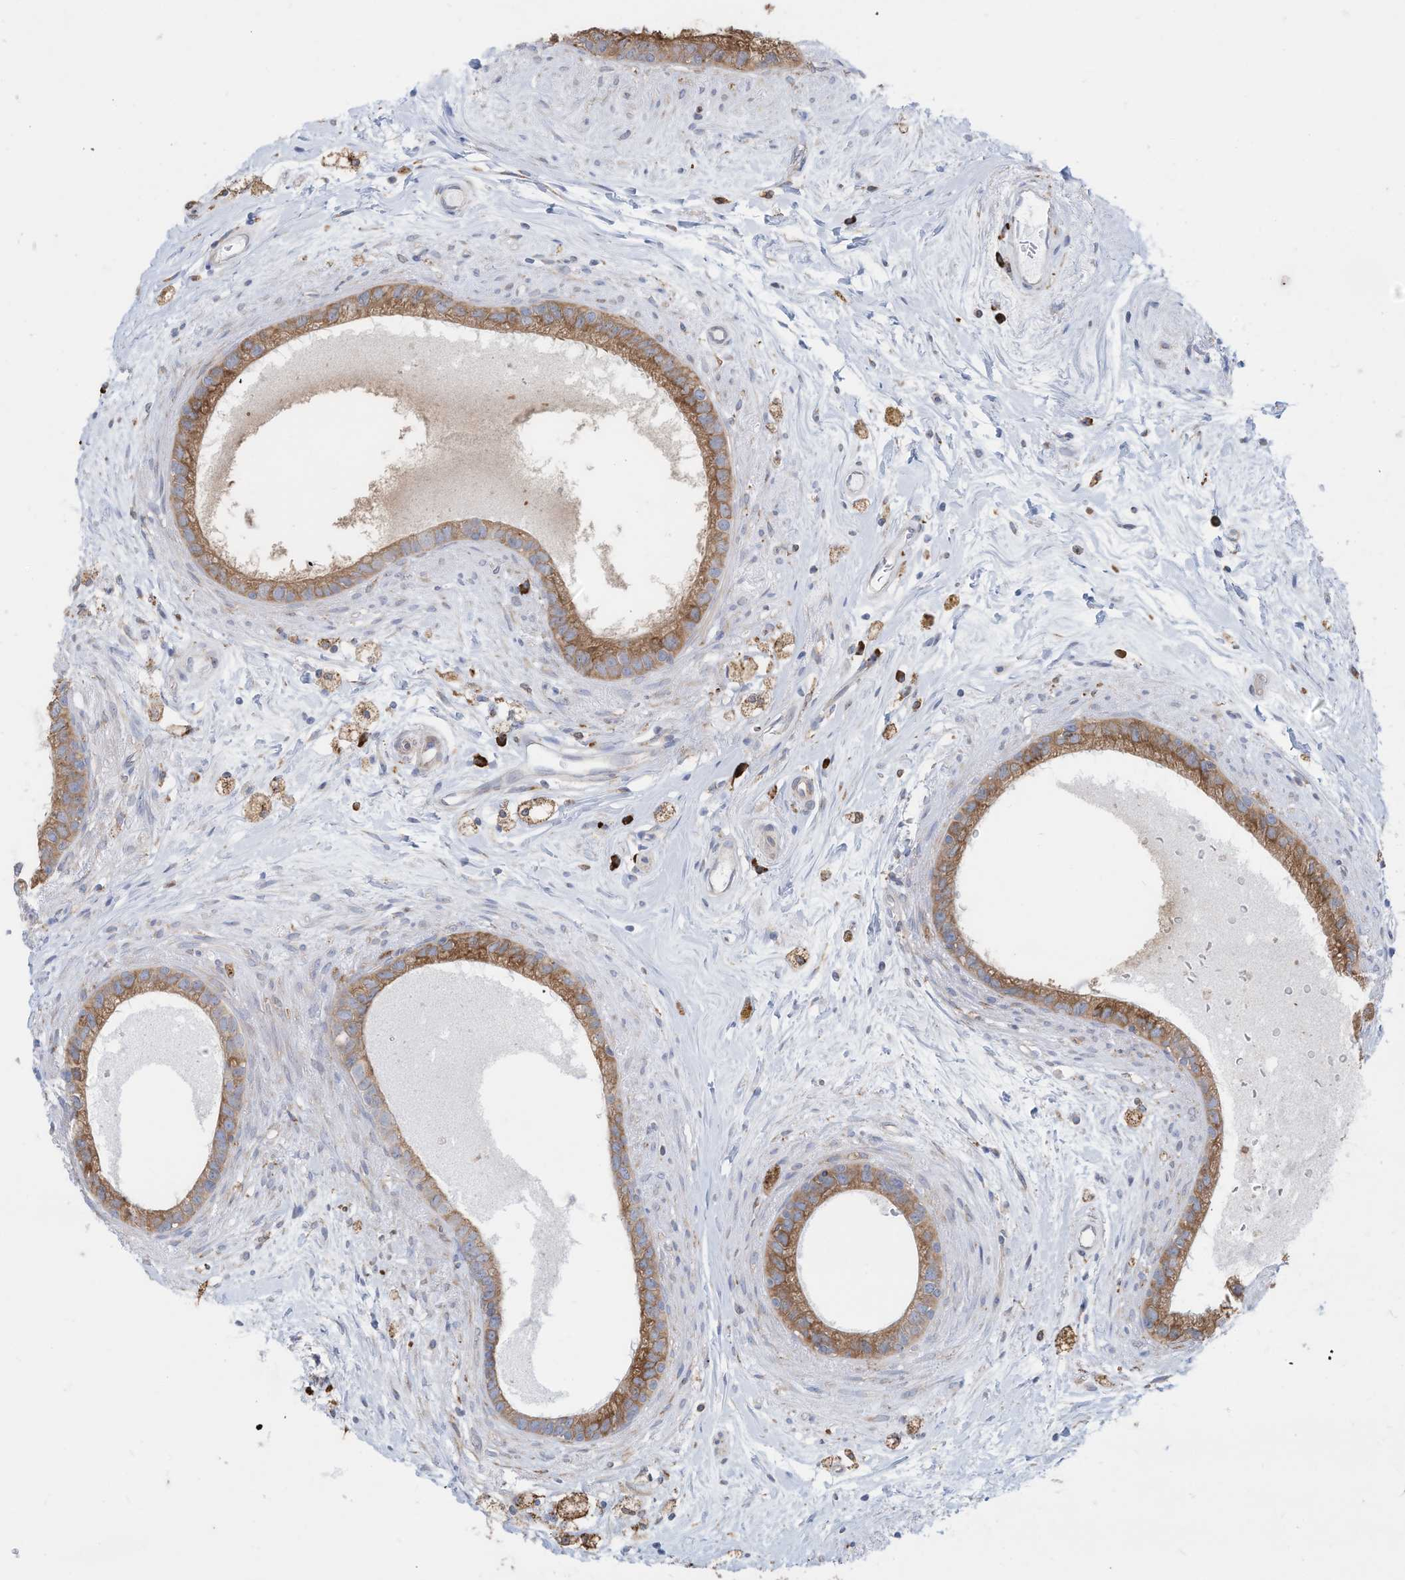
{"staining": {"intensity": "moderate", "quantity": ">75%", "location": "cytoplasmic/membranous"}, "tissue": "epididymis", "cell_type": "Glandular cells", "image_type": "normal", "snomed": [{"axis": "morphology", "description": "Normal tissue, NOS"}, {"axis": "topography", "description": "Epididymis"}], "caption": "Epididymis stained for a protein displays moderate cytoplasmic/membranous positivity in glandular cells. (DAB IHC, brown staining for protein, blue staining for nuclei).", "gene": "ZNF354C", "patient": {"sex": "male", "age": 80}}